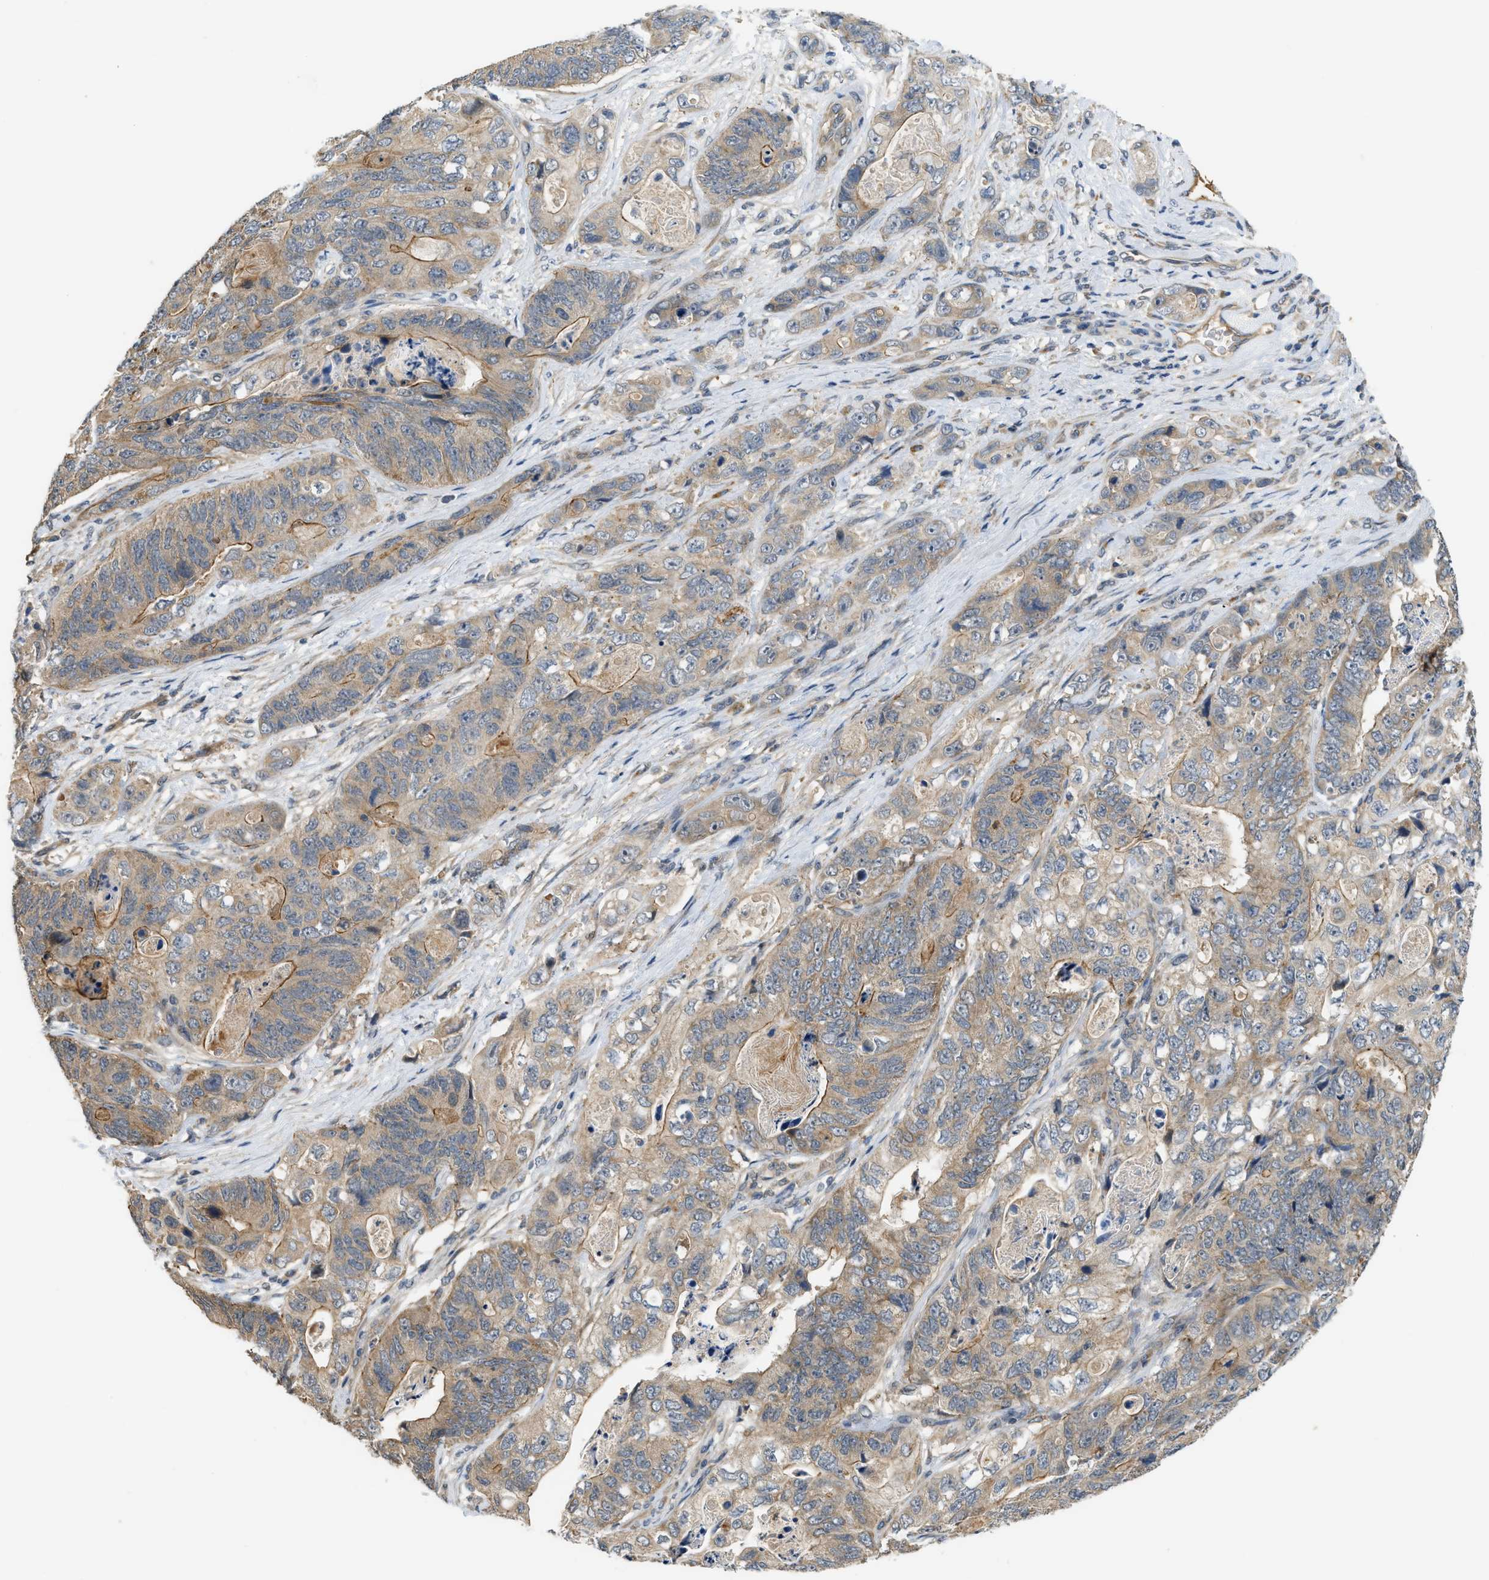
{"staining": {"intensity": "moderate", "quantity": "25%-75%", "location": "cytoplasmic/membranous"}, "tissue": "stomach cancer", "cell_type": "Tumor cells", "image_type": "cancer", "snomed": [{"axis": "morphology", "description": "Adenocarcinoma, NOS"}, {"axis": "topography", "description": "Stomach"}], "caption": "Moderate cytoplasmic/membranous protein positivity is present in approximately 25%-75% of tumor cells in adenocarcinoma (stomach).", "gene": "ADCY8", "patient": {"sex": "female", "age": 89}}